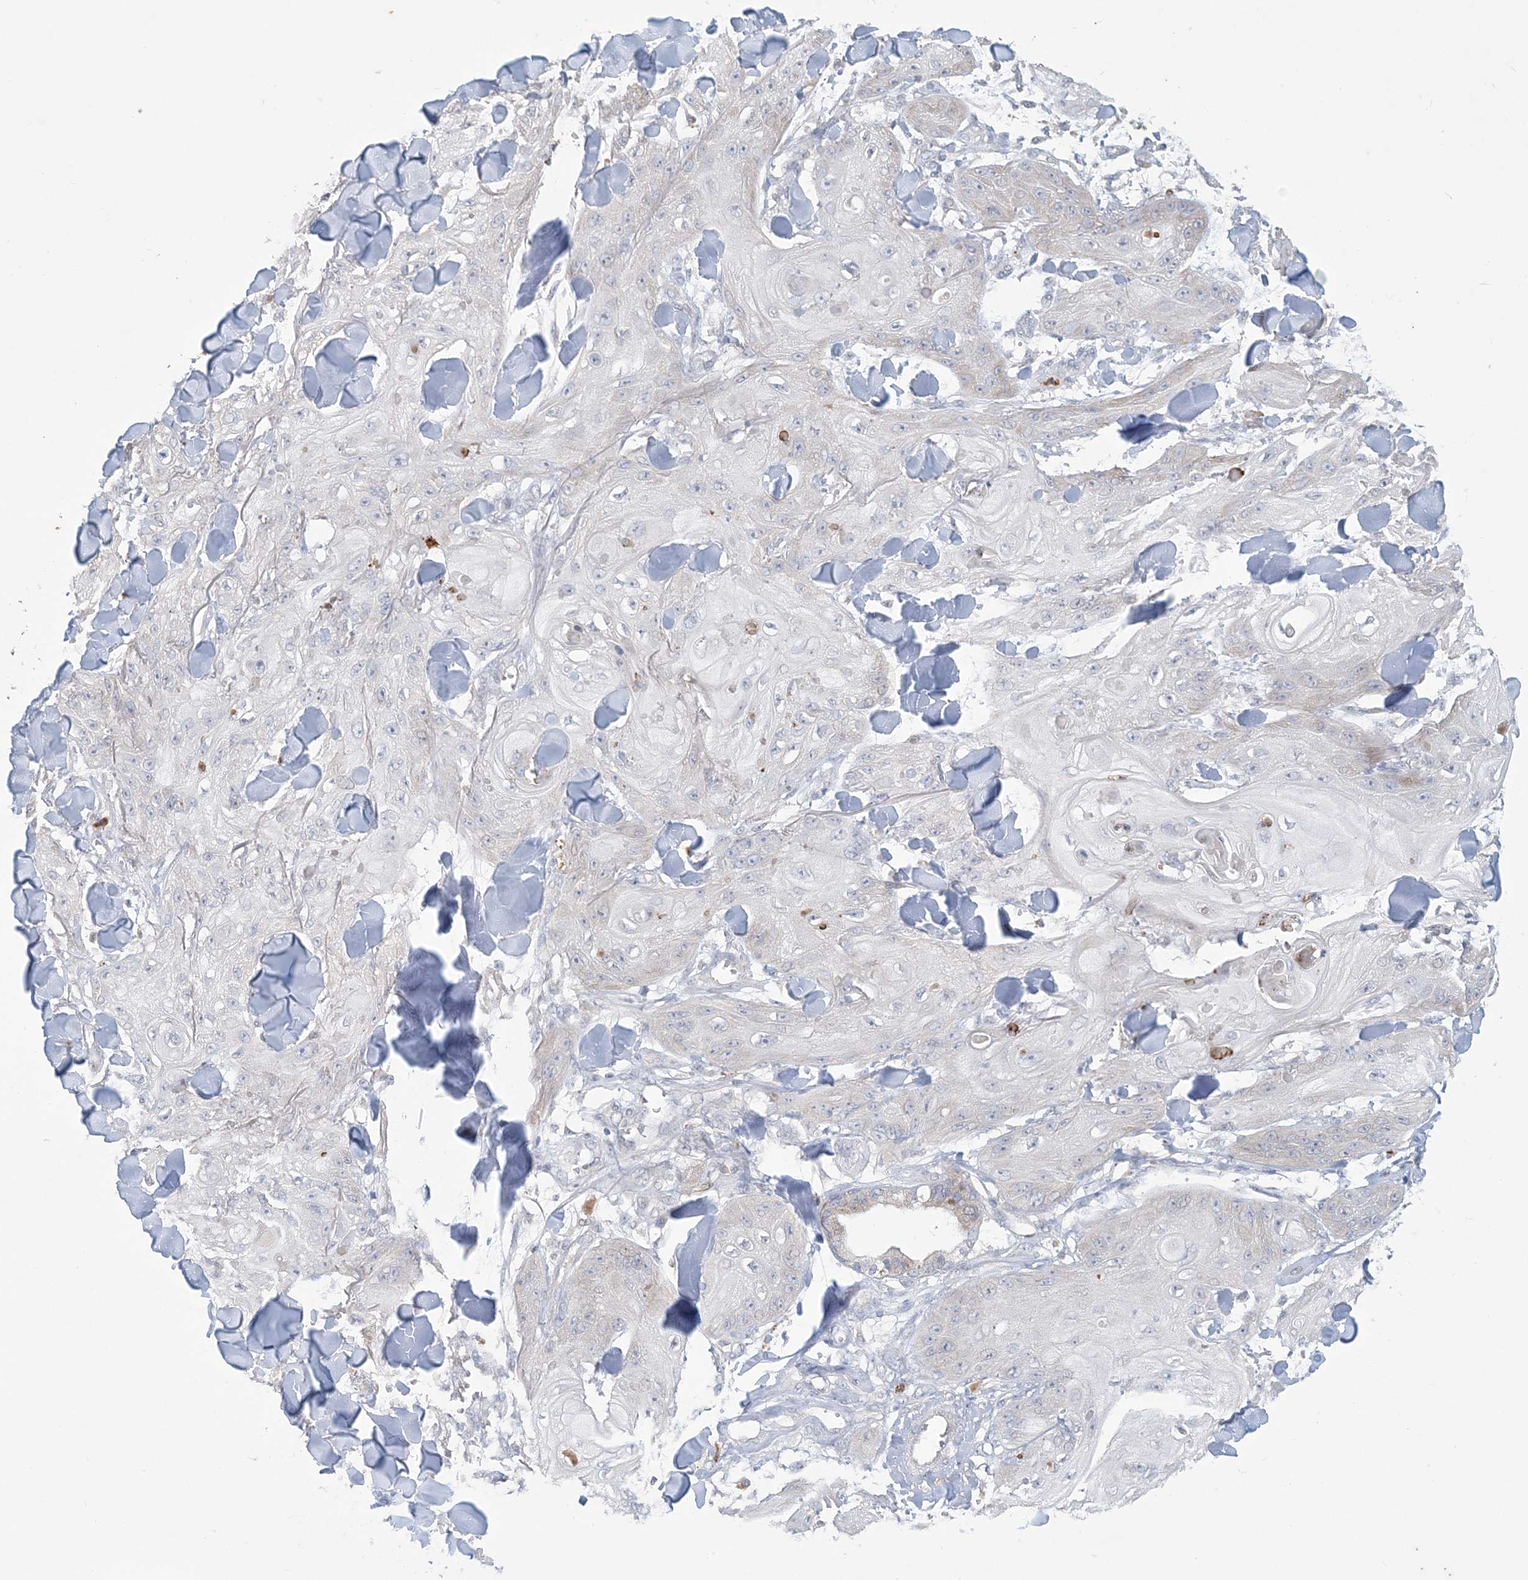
{"staining": {"intensity": "negative", "quantity": "none", "location": "none"}, "tissue": "skin cancer", "cell_type": "Tumor cells", "image_type": "cancer", "snomed": [{"axis": "morphology", "description": "Squamous cell carcinoma, NOS"}, {"axis": "topography", "description": "Skin"}], "caption": "Immunohistochemical staining of human skin squamous cell carcinoma demonstrates no significant expression in tumor cells.", "gene": "KIF3A", "patient": {"sex": "male", "age": 74}}